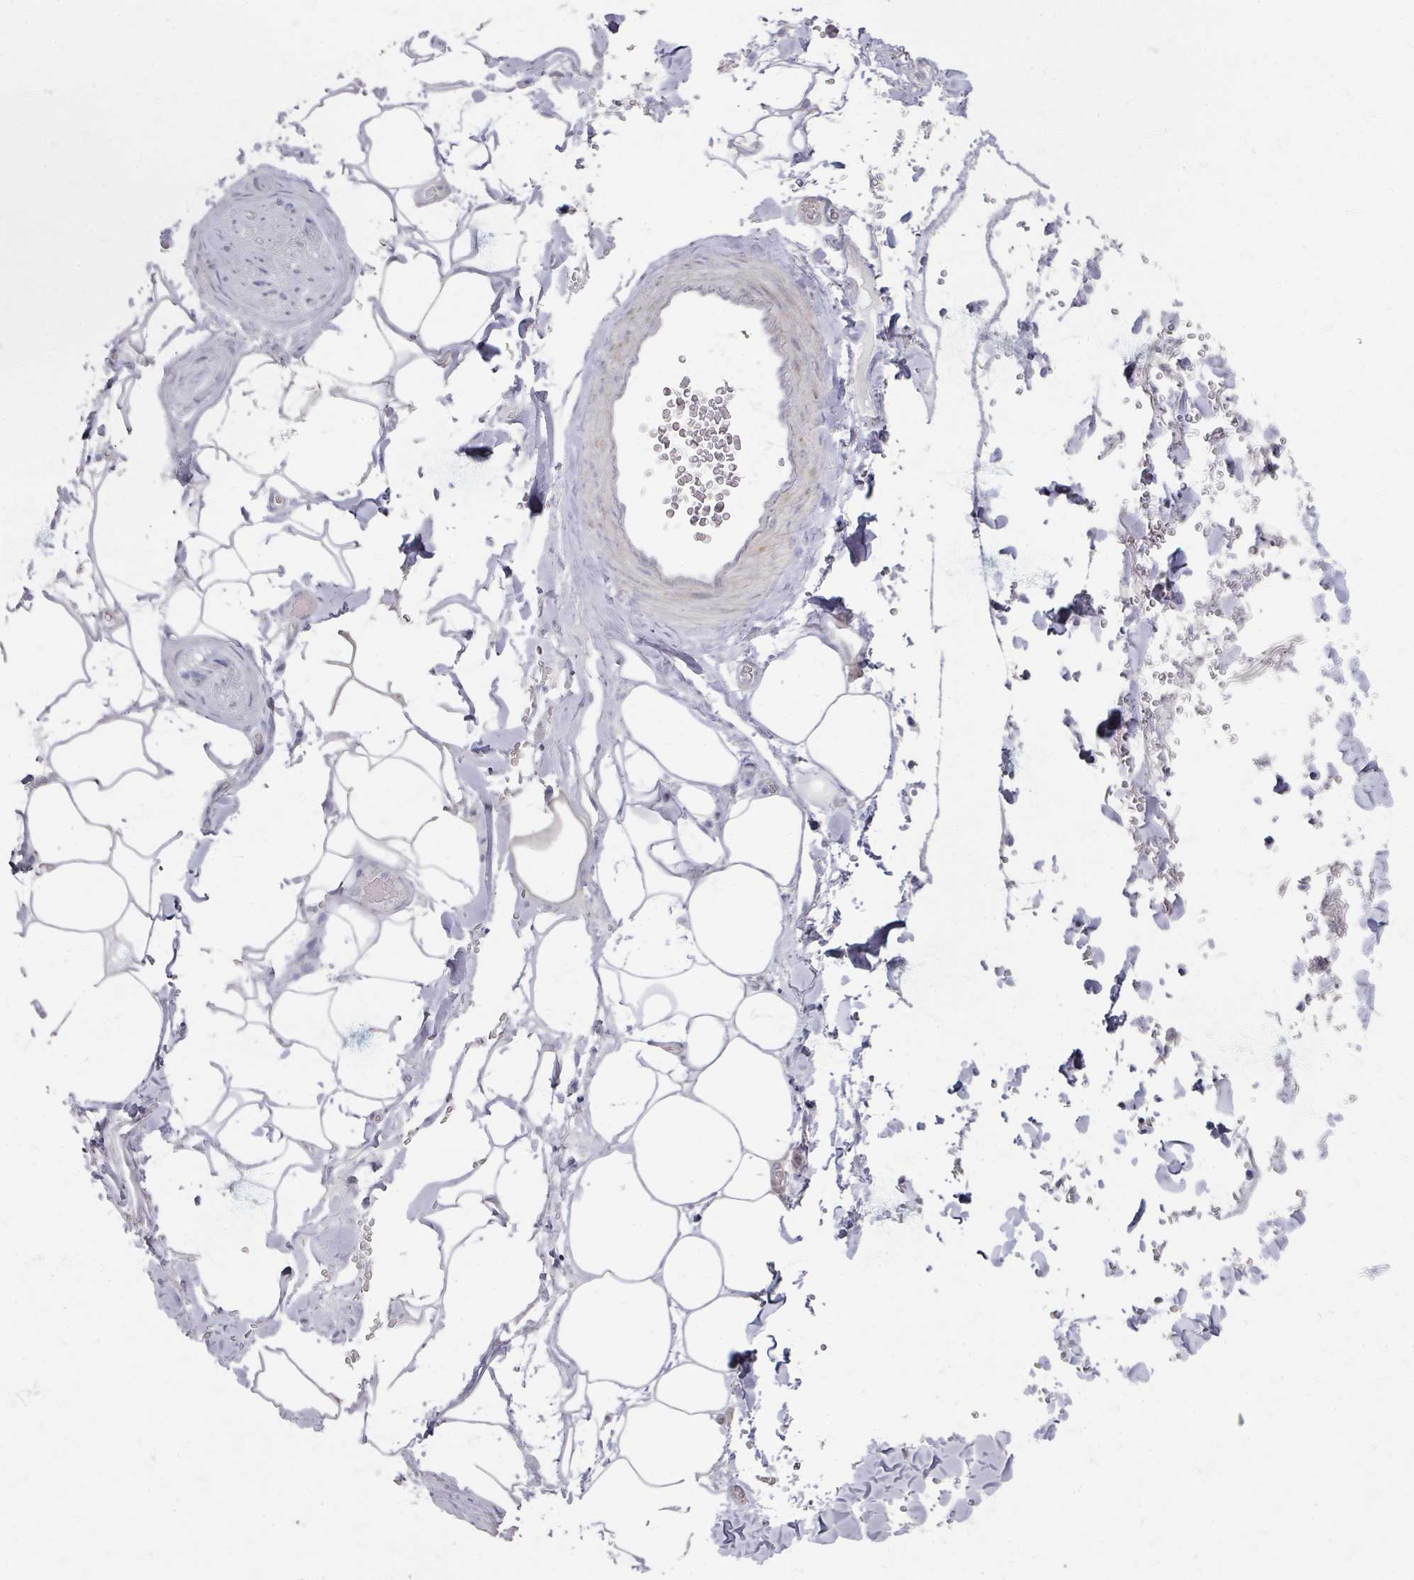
{"staining": {"intensity": "negative", "quantity": "none", "location": "none"}, "tissue": "adipose tissue", "cell_type": "Adipocytes", "image_type": "normal", "snomed": [{"axis": "morphology", "description": "Normal tissue, NOS"}, {"axis": "topography", "description": "Rectum"}, {"axis": "topography", "description": "Peripheral nerve tissue"}], "caption": "IHC photomicrograph of unremarkable adipose tissue: adipose tissue stained with DAB (3,3'-diaminobenzidine) exhibits no significant protein staining in adipocytes.", "gene": "TTYH3", "patient": {"sex": "female", "age": 69}}